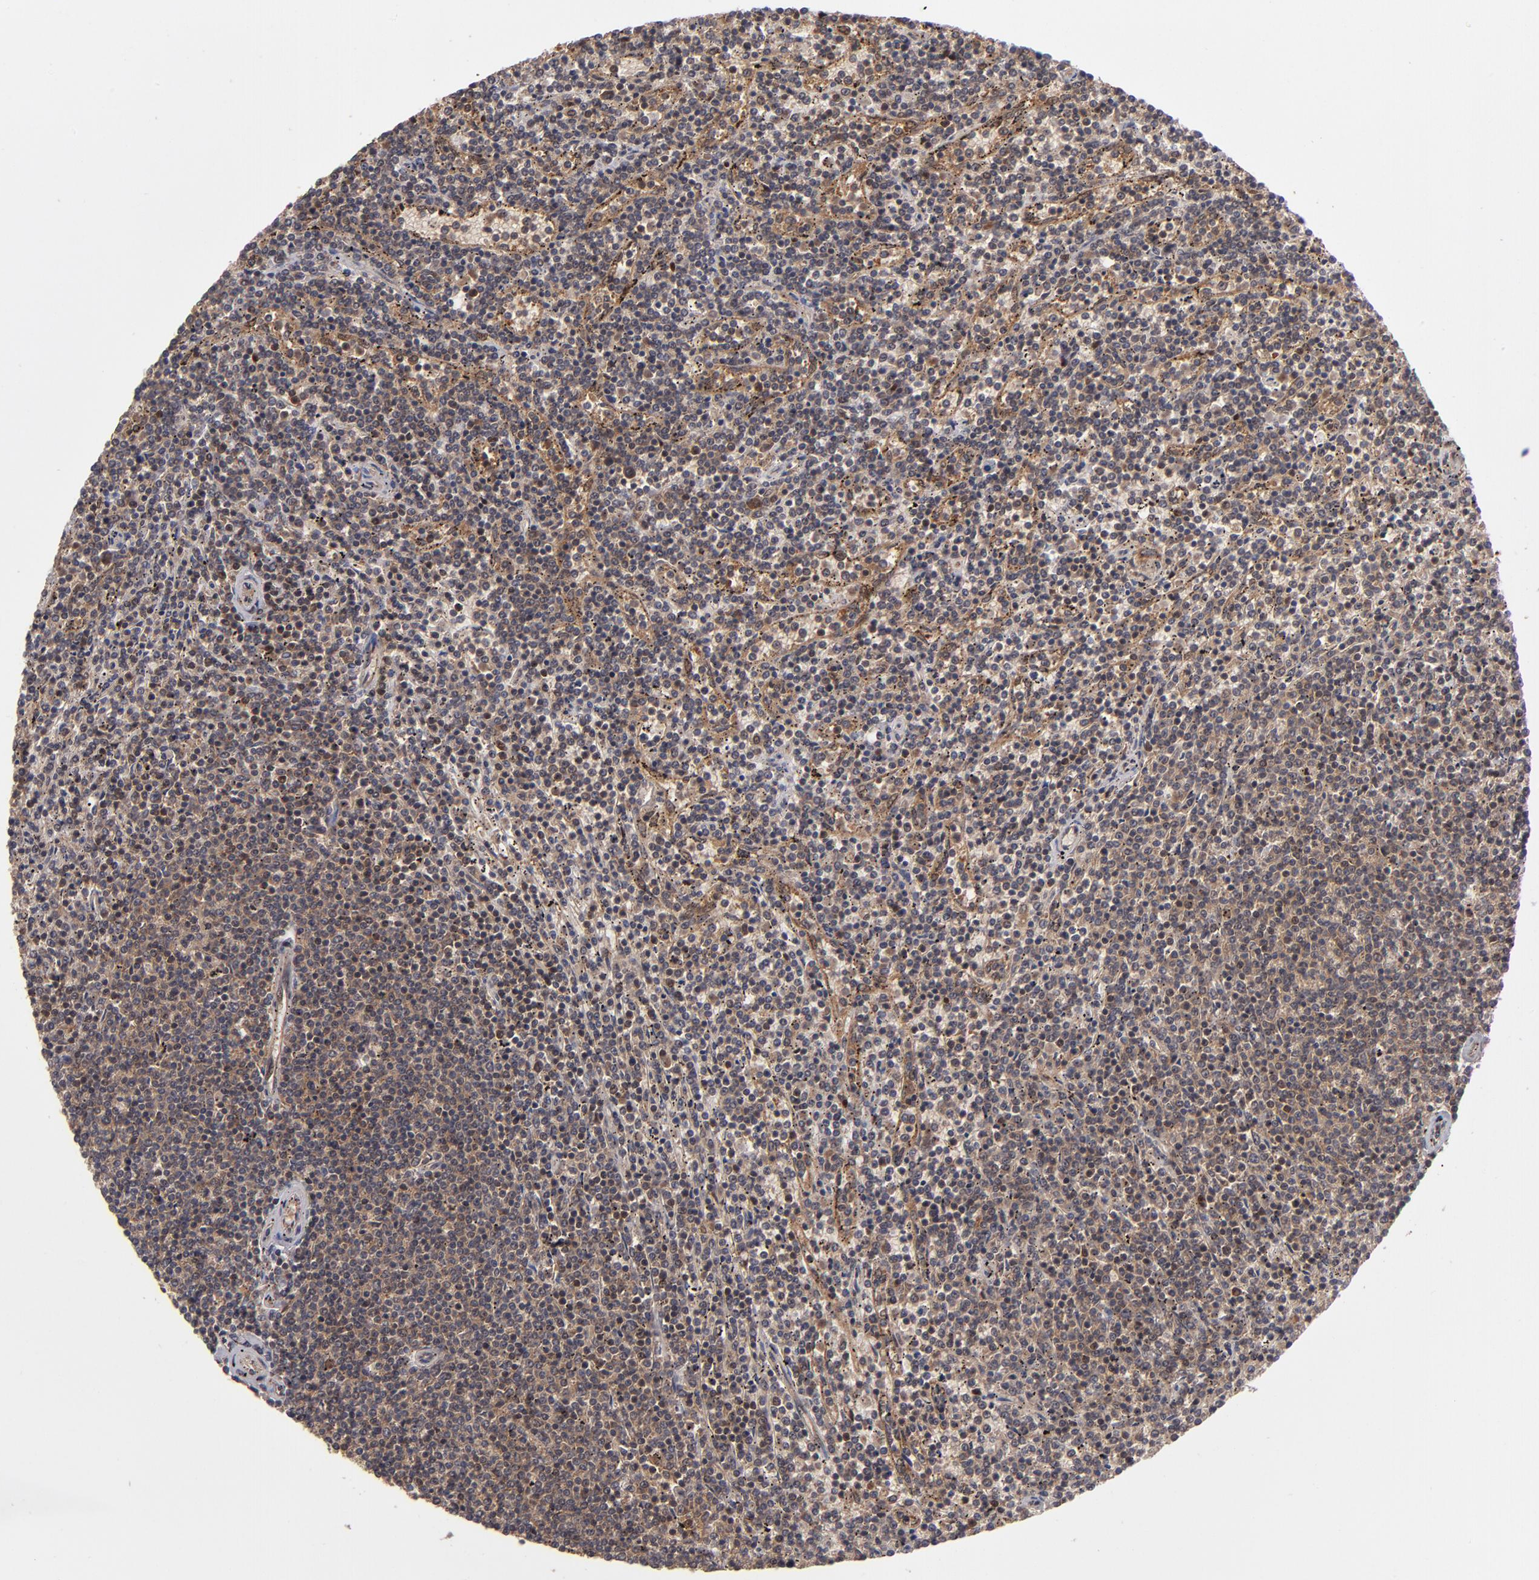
{"staining": {"intensity": "negative", "quantity": "none", "location": "none"}, "tissue": "lymphoma", "cell_type": "Tumor cells", "image_type": "cancer", "snomed": [{"axis": "morphology", "description": "Malignant lymphoma, non-Hodgkin's type, Low grade"}, {"axis": "topography", "description": "Spleen"}], "caption": "An image of human low-grade malignant lymphoma, non-Hodgkin's type is negative for staining in tumor cells. The staining is performed using DAB brown chromogen with nuclei counter-stained in using hematoxylin.", "gene": "BDKRB1", "patient": {"sex": "female", "age": 50}}